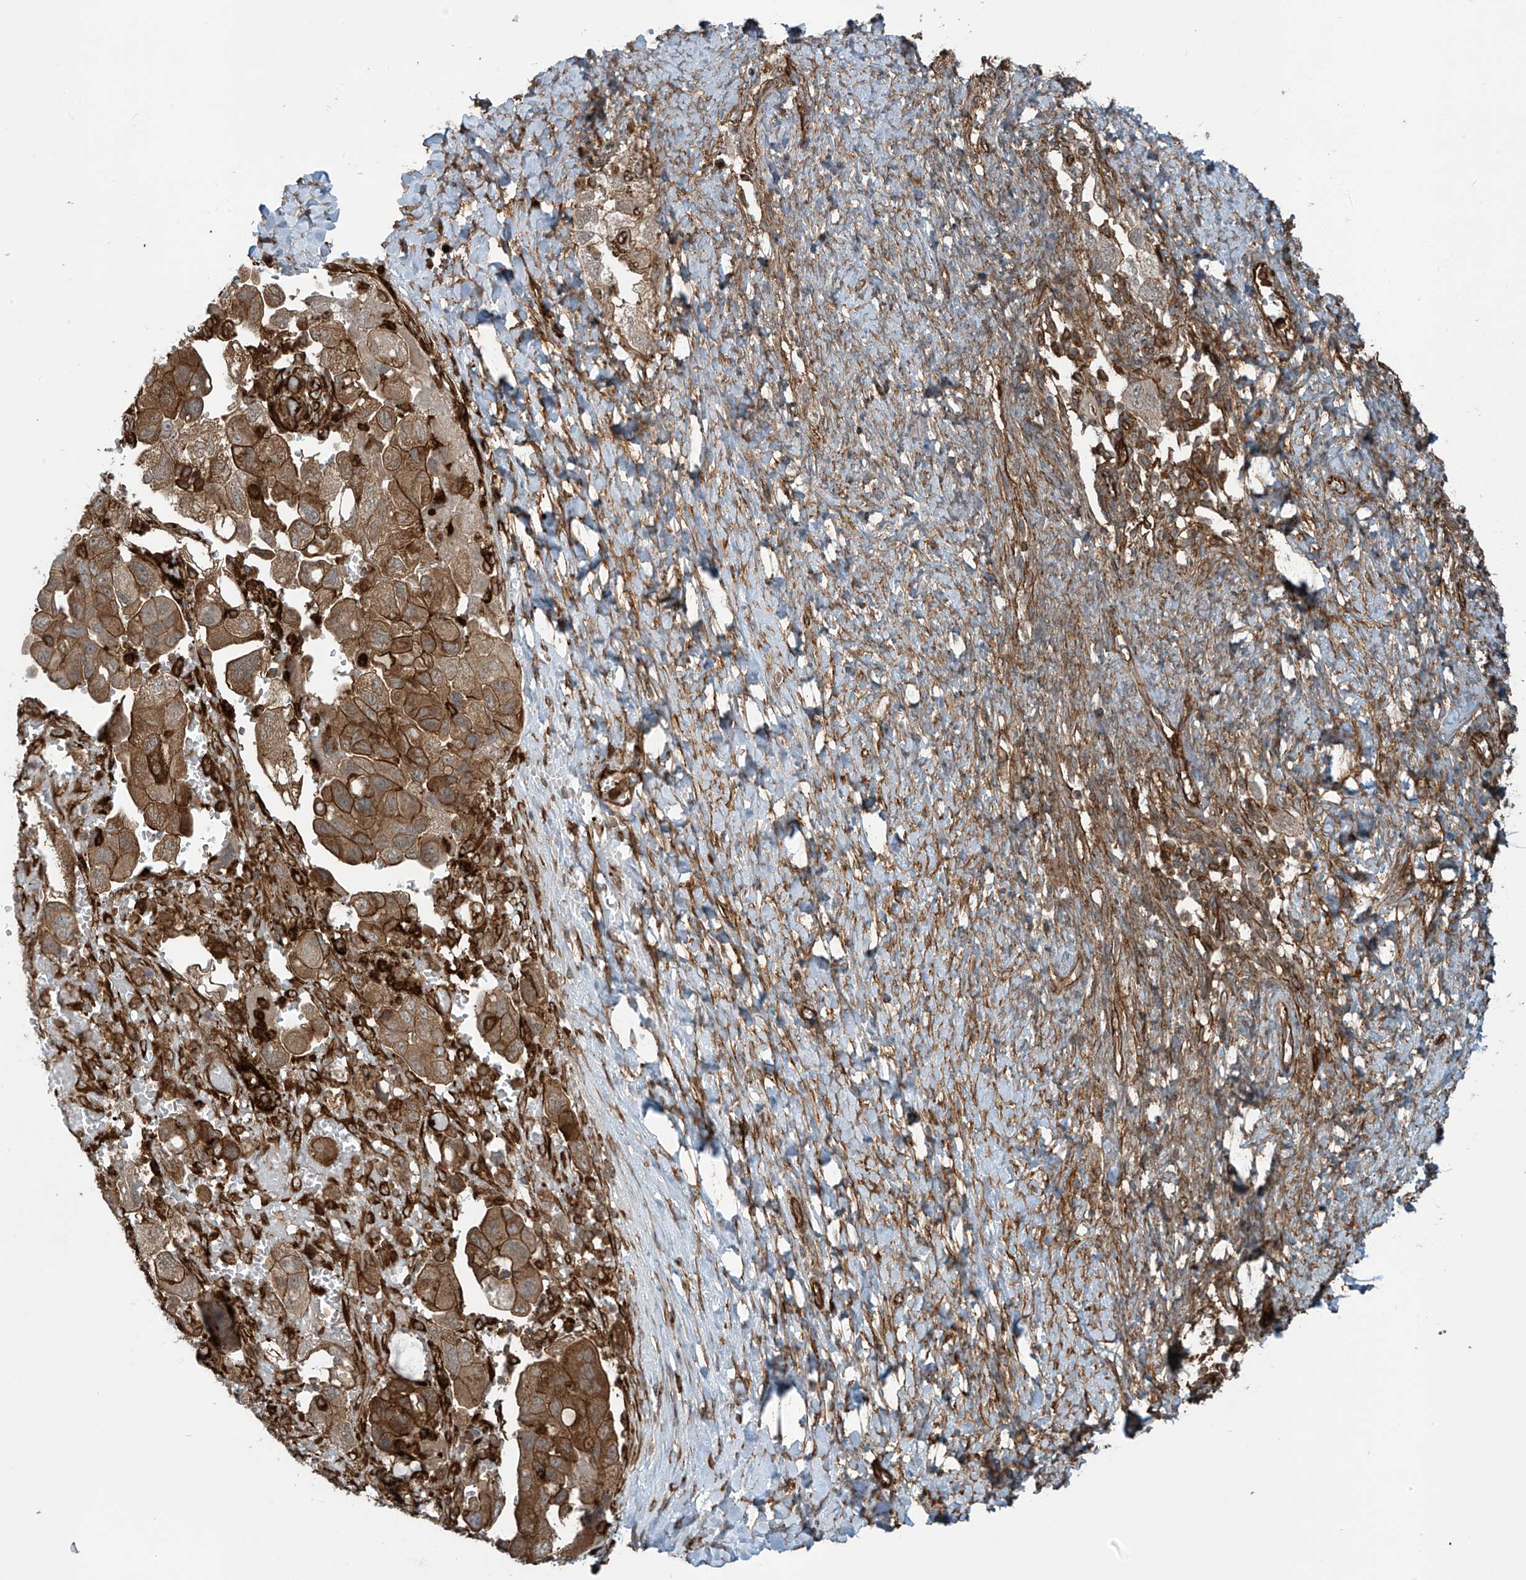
{"staining": {"intensity": "moderate", "quantity": ">75%", "location": "cytoplasmic/membranous"}, "tissue": "ovarian cancer", "cell_type": "Tumor cells", "image_type": "cancer", "snomed": [{"axis": "morphology", "description": "Carcinoma, NOS"}, {"axis": "morphology", "description": "Cystadenocarcinoma, serous, NOS"}, {"axis": "topography", "description": "Ovary"}], "caption": "Ovarian serous cystadenocarcinoma stained with IHC reveals moderate cytoplasmic/membranous staining in approximately >75% of tumor cells.", "gene": "SLC9A2", "patient": {"sex": "female", "age": 69}}